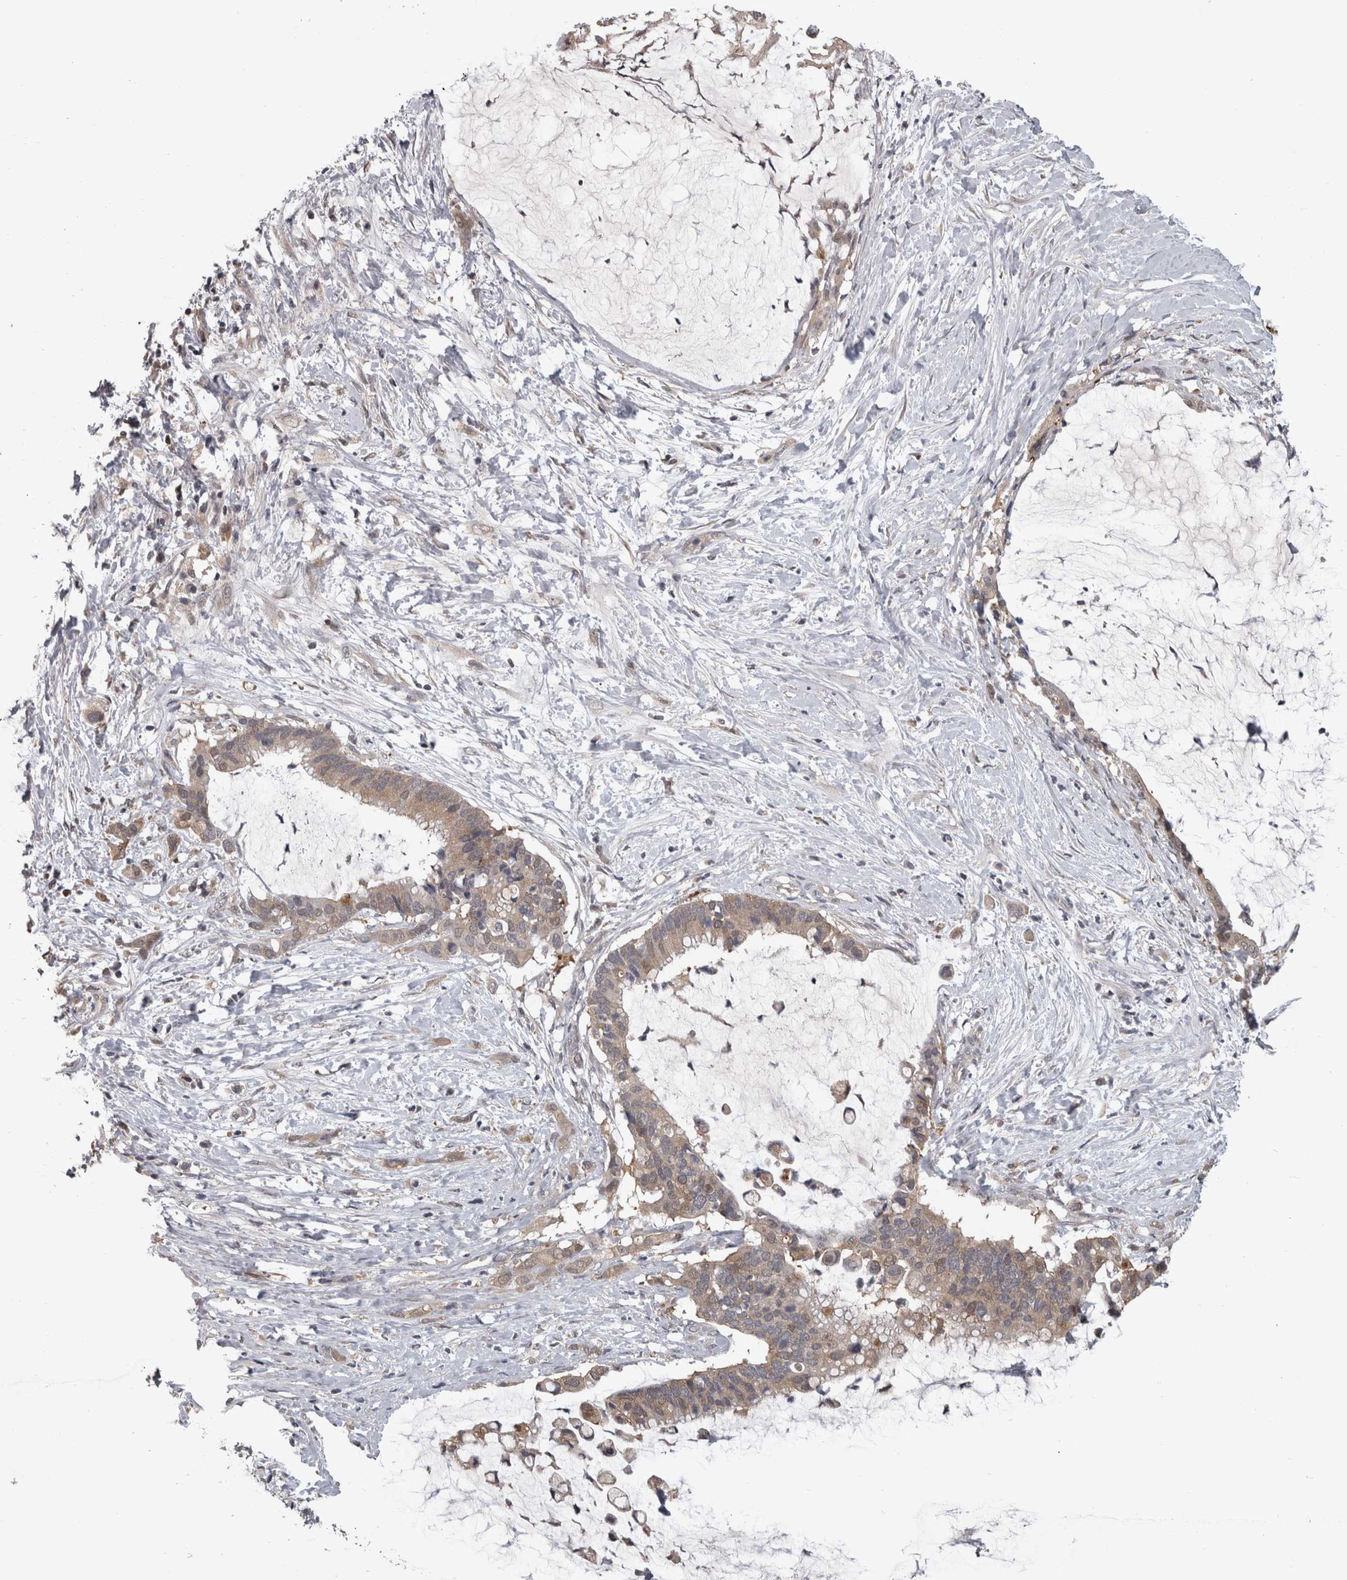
{"staining": {"intensity": "weak", "quantity": ">75%", "location": "cytoplasmic/membranous"}, "tissue": "pancreatic cancer", "cell_type": "Tumor cells", "image_type": "cancer", "snomed": [{"axis": "morphology", "description": "Adenocarcinoma, NOS"}, {"axis": "topography", "description": "Pancreas"}], "caption": "A photomicrograph of human pancreatic cancer (adenocarcinoma) stained for a protein displays weak cytoplasmic/membranous brown staining in tumor cells. The staining was performed using DAB, with brown indicating positive protein expression. Nuclei are stained blue with hematoxylin.", "gene": "APRT", "patient": {"sex": "male", "age": 41}}